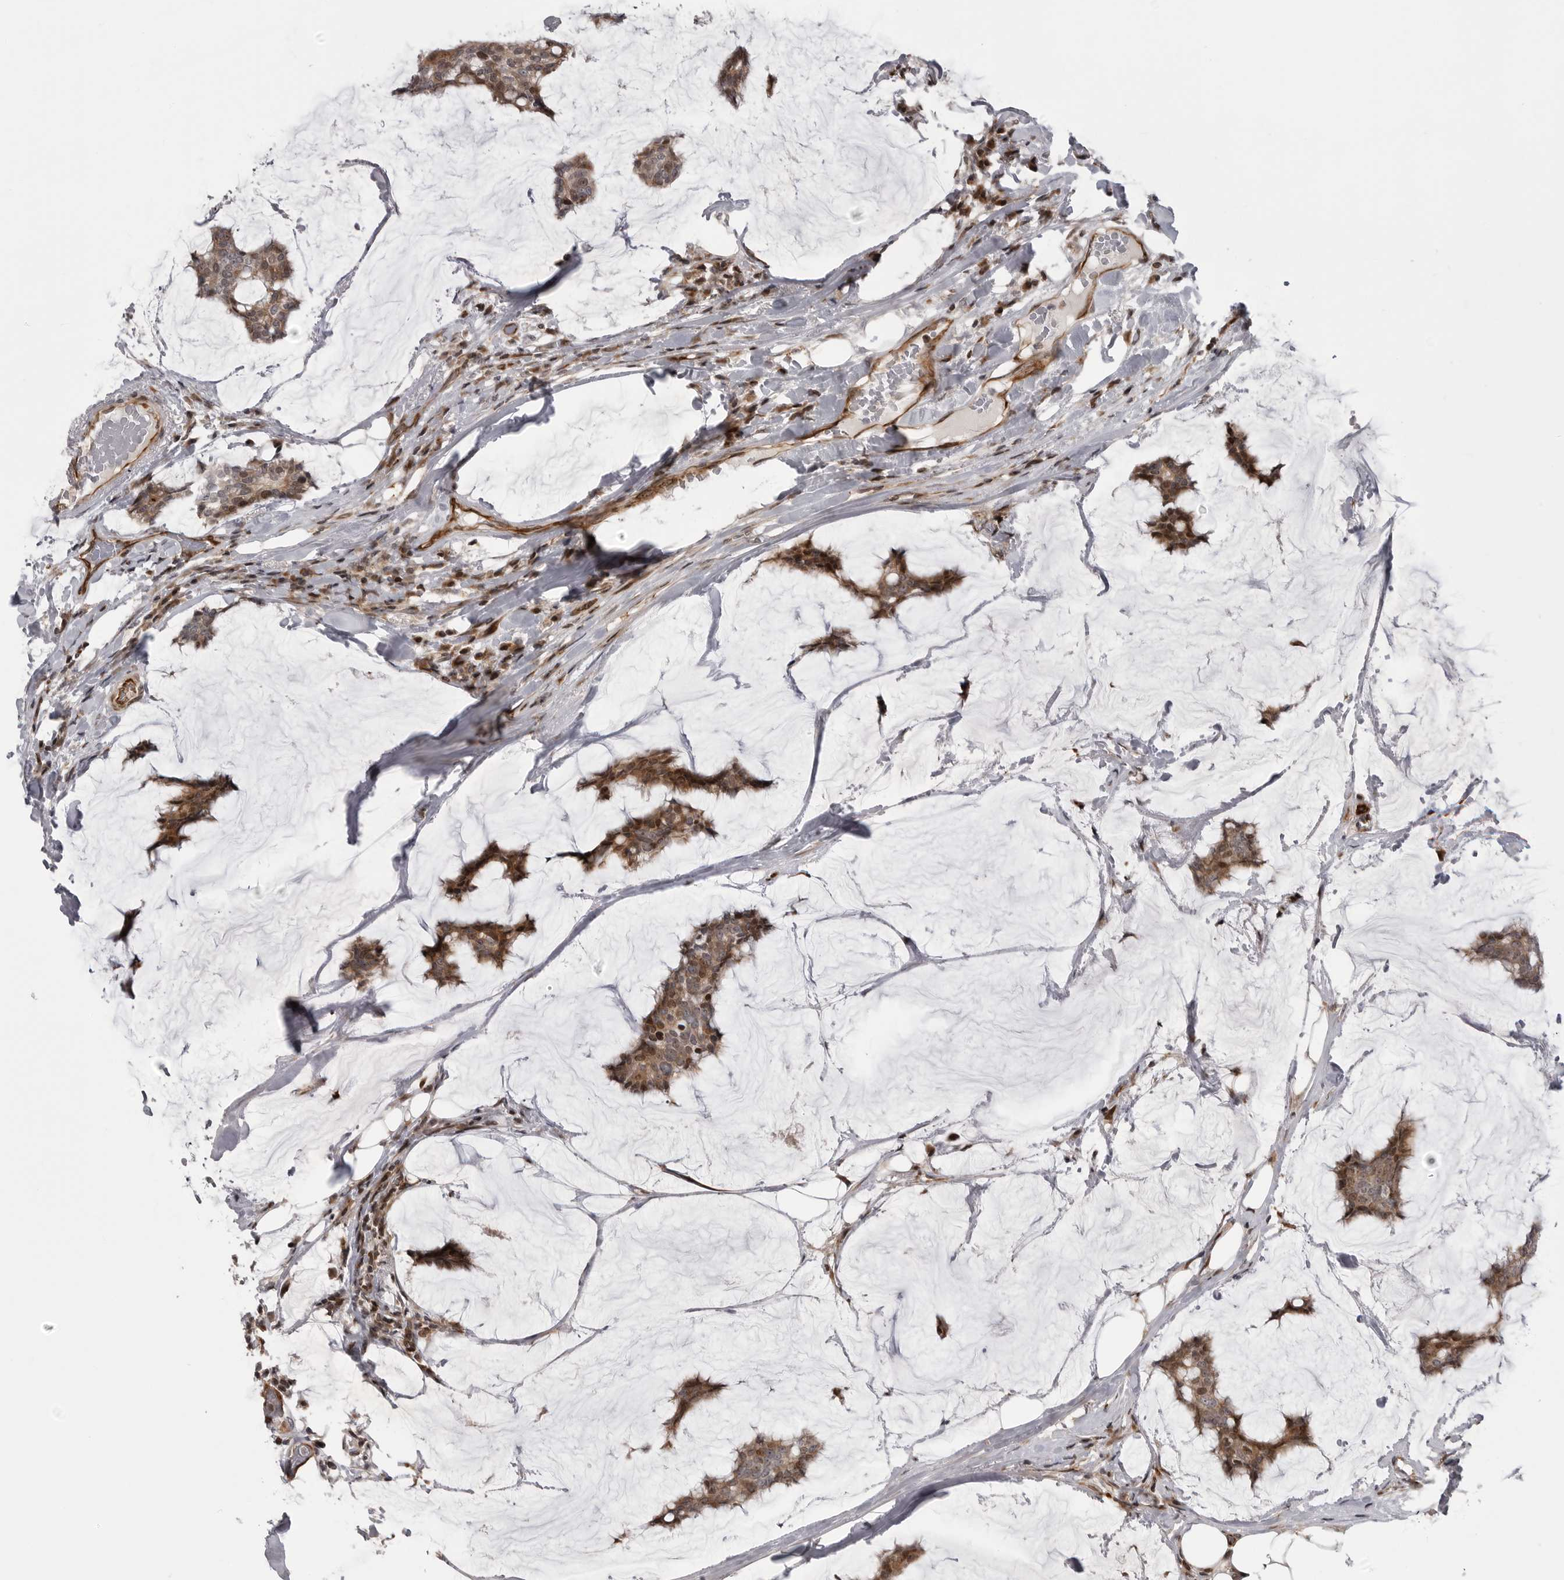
{"staining": {"intensity": "moderate", "quantity": ">75%", "location": "cytoplasmic/membranous,nuclear"}, "tissue": "breast cancer", "cell_type": "Tumor cells", "image_type": "cancer", "snomed": [{"axis": "morphology", "description": "Duct carcinoma"}, {"axis": "topography", "description": "Breast"}], "caption": "High-magnification brightfield microscopy of intraductal carcinoma (breast) stained with DAB (brown) and counterstained with hematoxylin (blue). tumor cells exhibit moderate cytoplasmic/membranous and nuclear staining is identified in about>75% of cells.", "gene": "ABL1", "patient": {"sex": "female", "age": 93}}